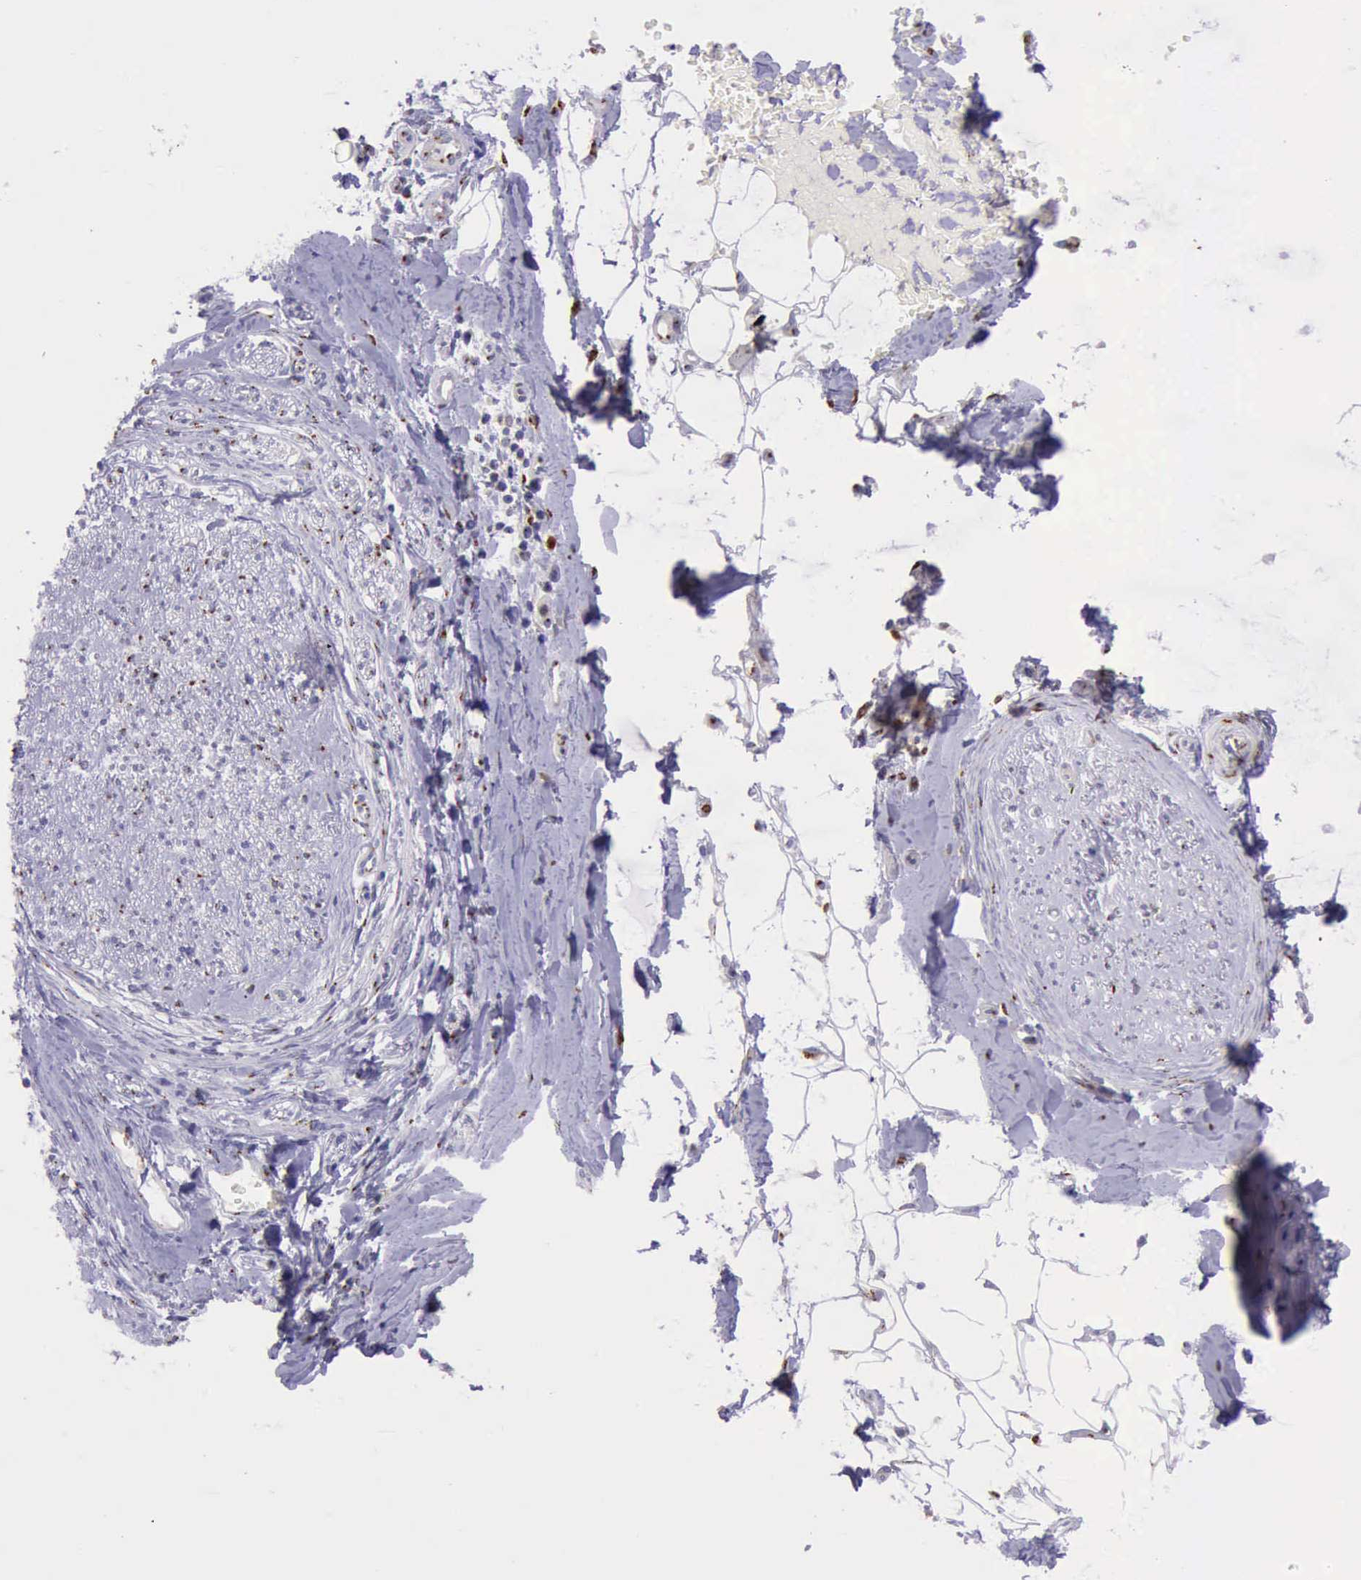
{"staining": {"intensity": "negative", "quantity": "none", "location": "none"}, "tissue": "adipose tissue", "cell_type": "Adipocytes", "image_type": "normal", "snomed": [{"axis": "morphology", "description": "Normal tissue, NOS"}, {"axis": "morphology", "description": "Squamous cell carcinoma, NOS"}, {"axis": "topography", "description": "Skin"}, {"axis": "topography", "description": "Peripheral nerve tissue"}], "caption": "A histopathology image of human adipose tissue is negative for staining in adipocytes. (DAB immunohistochemistry (IHC) with hematoxylin counter stain).", "gene": "GOLGA5", "patient": {"sex": "male", "age": 83}}